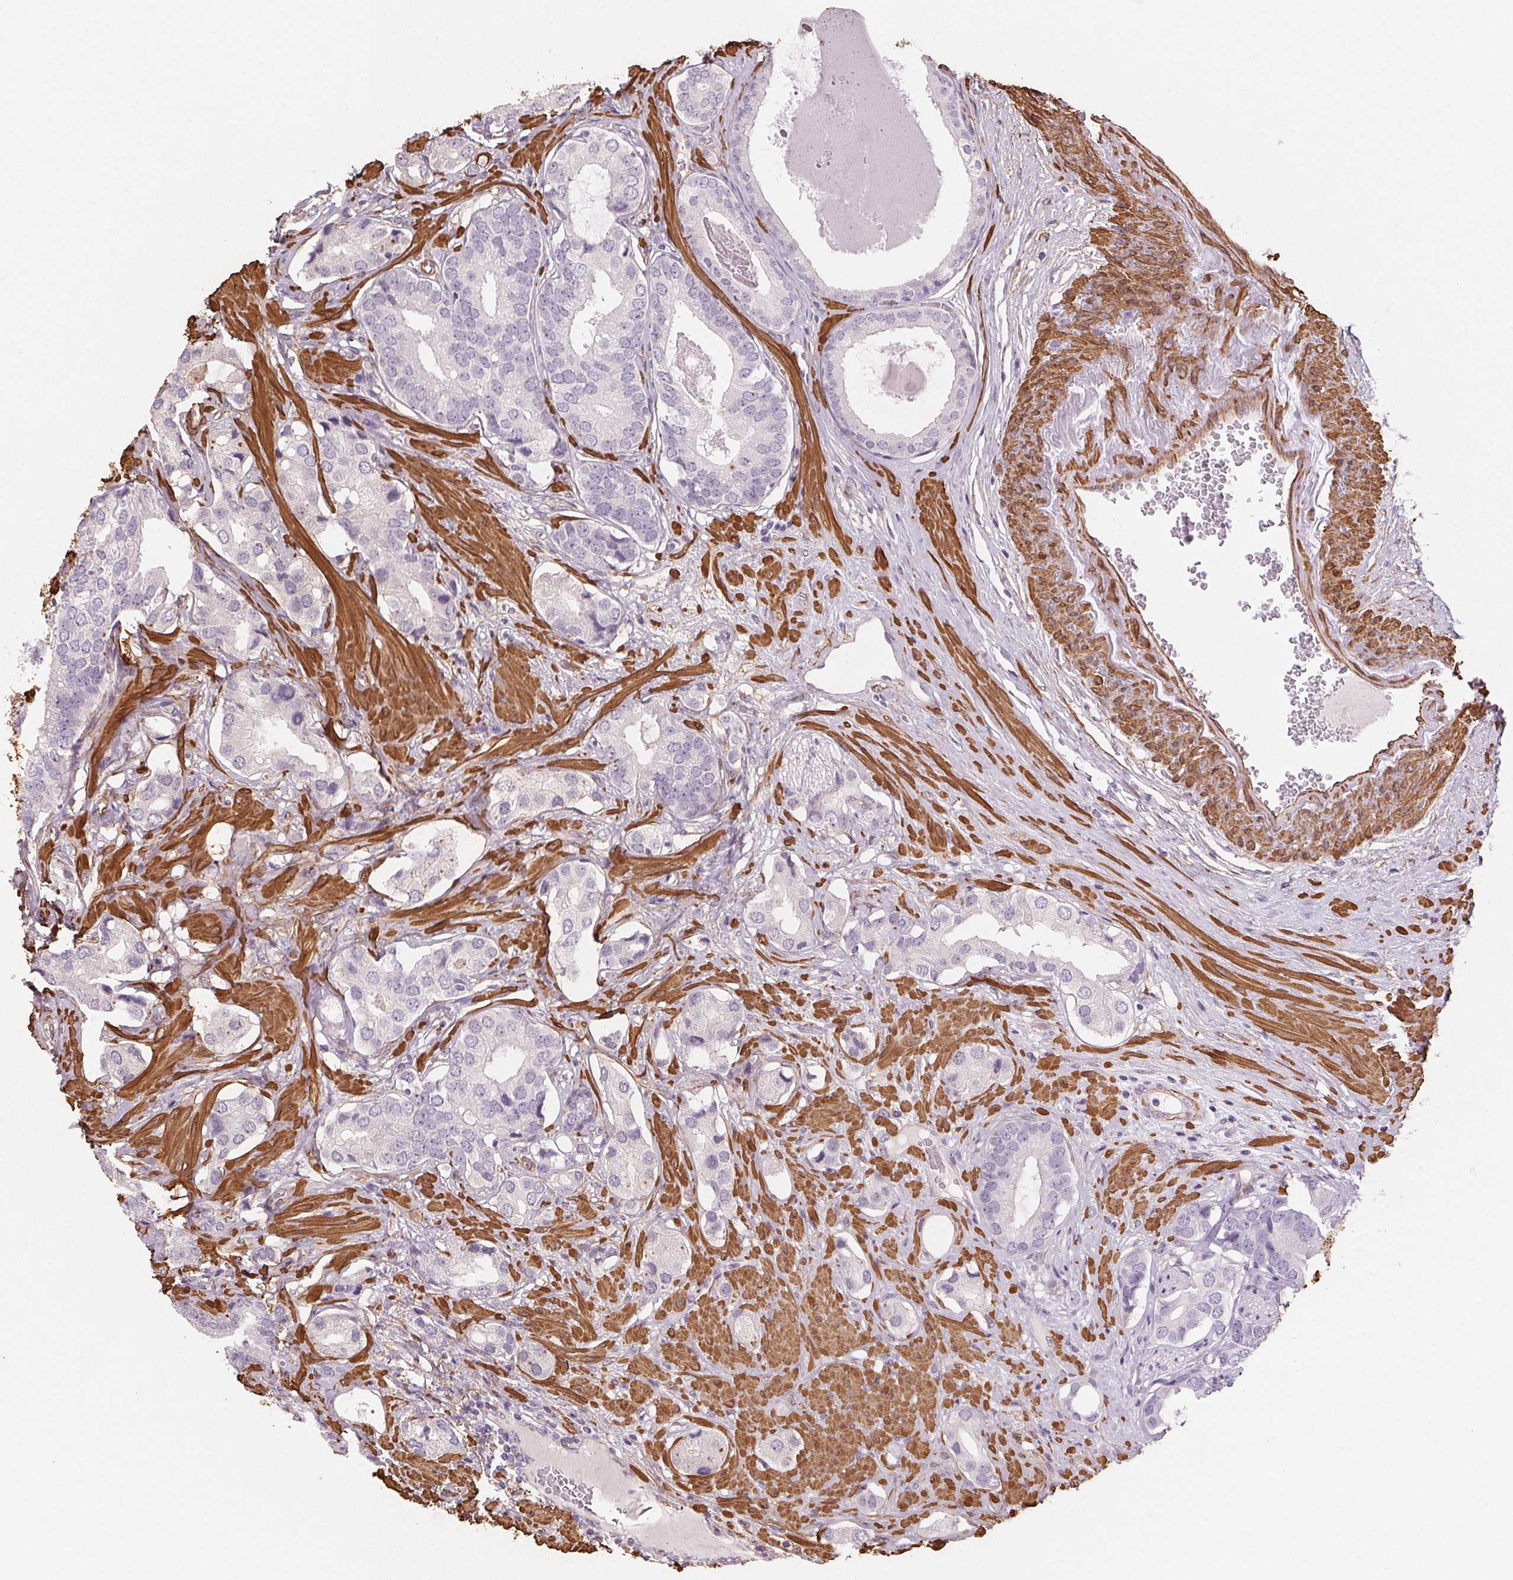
{"staining": {"intensity": "negative", "quantity": "none", "location": "none"}, "tissue": "prostate cancer", "cell_type": "Tumor cells", "image_type": "cancer", "snomed": [{"axis": "morphology", "description": "Adenocarcinoma, Low grade"}, {"axis": "topography", "description": "Prostate"}], "caption": "The image exhibits no significant expression in tumor cells of adenocarcinoma (low-grade) (prostate).", "gene": "GPX8", "patient": {"sex": "male", "age": 61}}